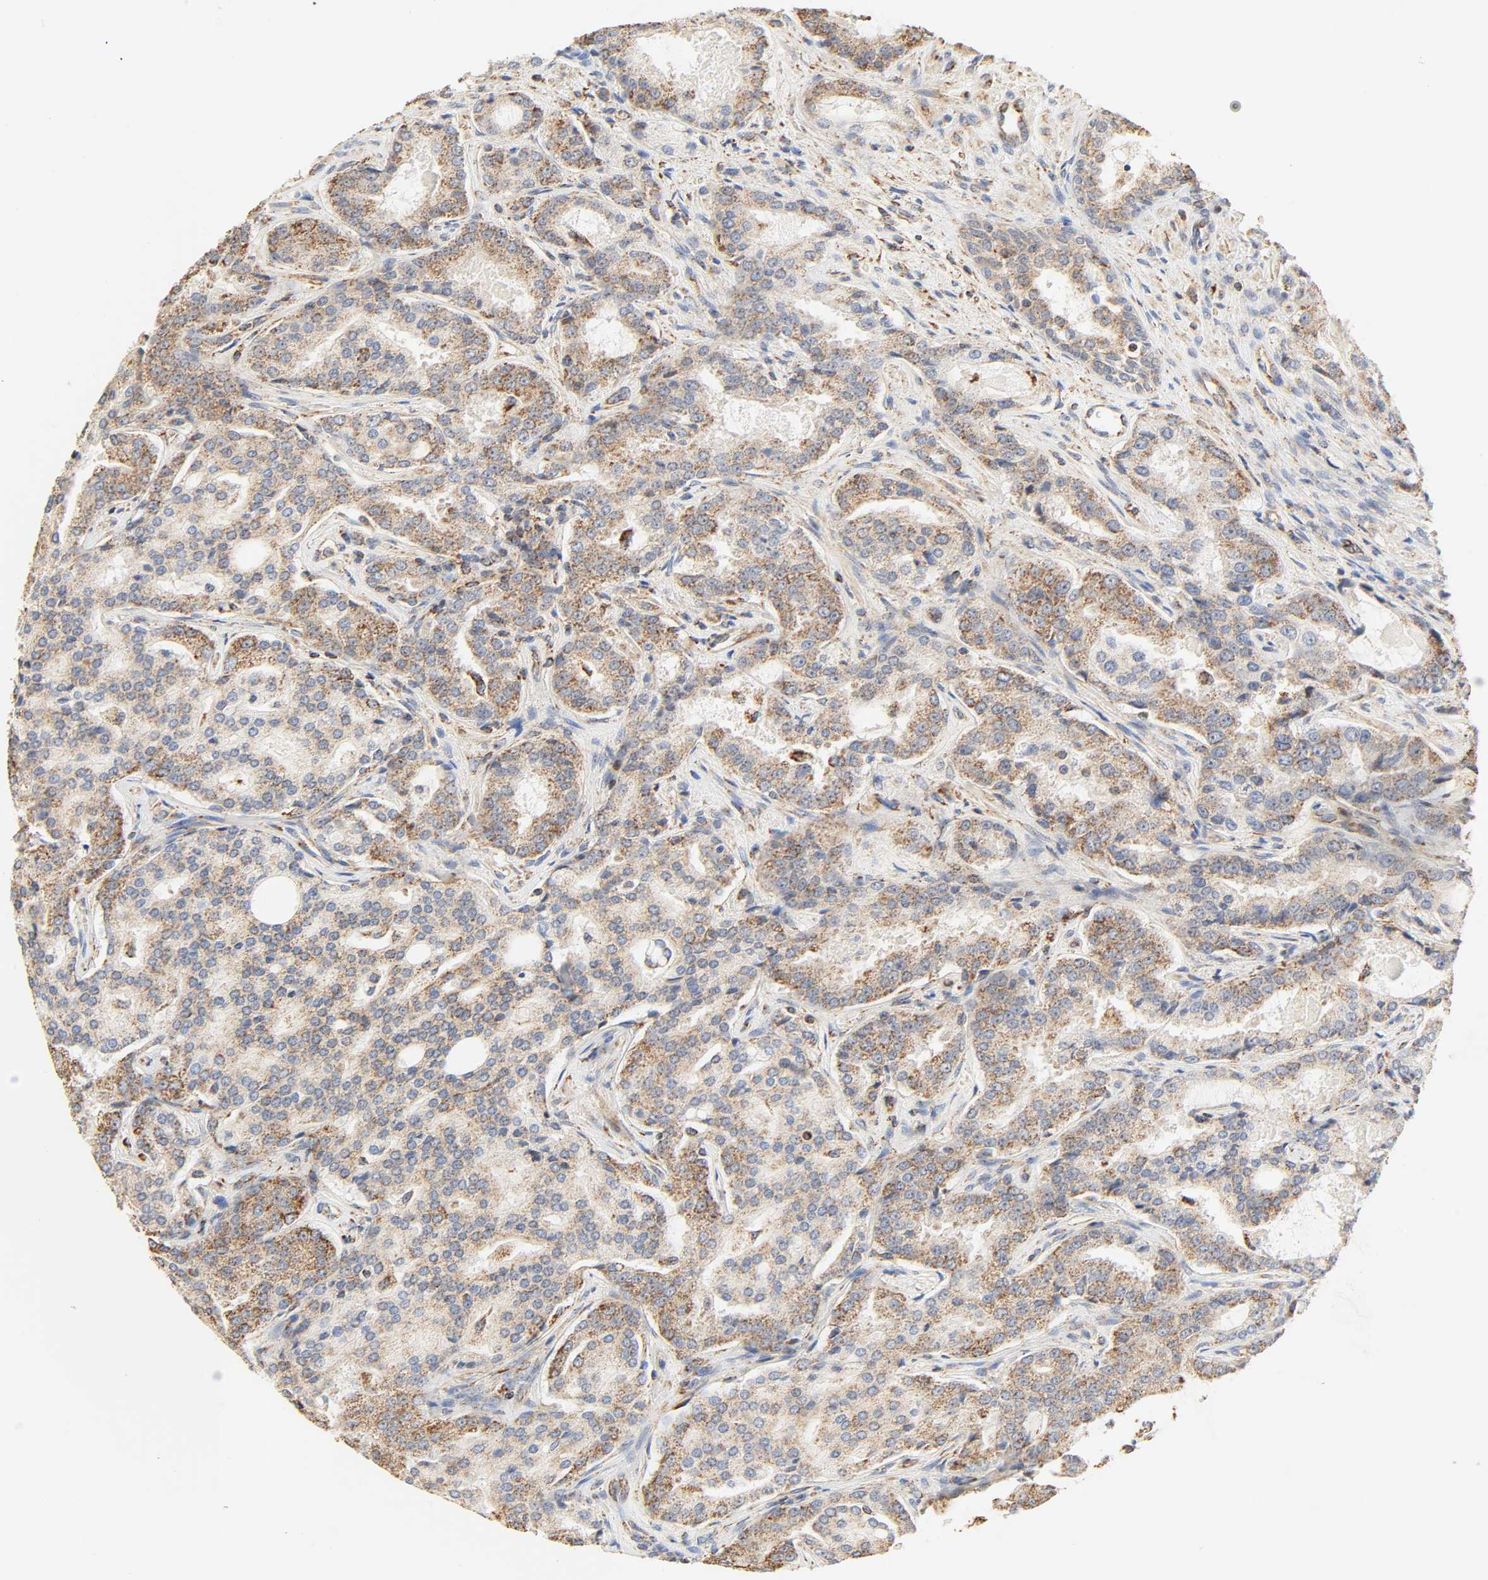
{"staining": {"intensity": "moderate", "quantity": ">75%", "location": "cytoplasmic/membranous"}, "tissue": "prostate cancer", "cell_type": "Tumor cells", "image_type": "cancer", "snomed": [{"axis": "morphology", "description": "Adenocarcinoma, High grade"}, {"axis": "topography", "description": "Prostate"}], "caption": "Immunohistochemistry of prostate adenocarcinoma (high-grade) displays medium levels of moderate cytoplasmic/membranous expression in approximately >75% of tumor cells.", "gene": "ZMAT5", "patient": {"sex": "male", "age": 72}}